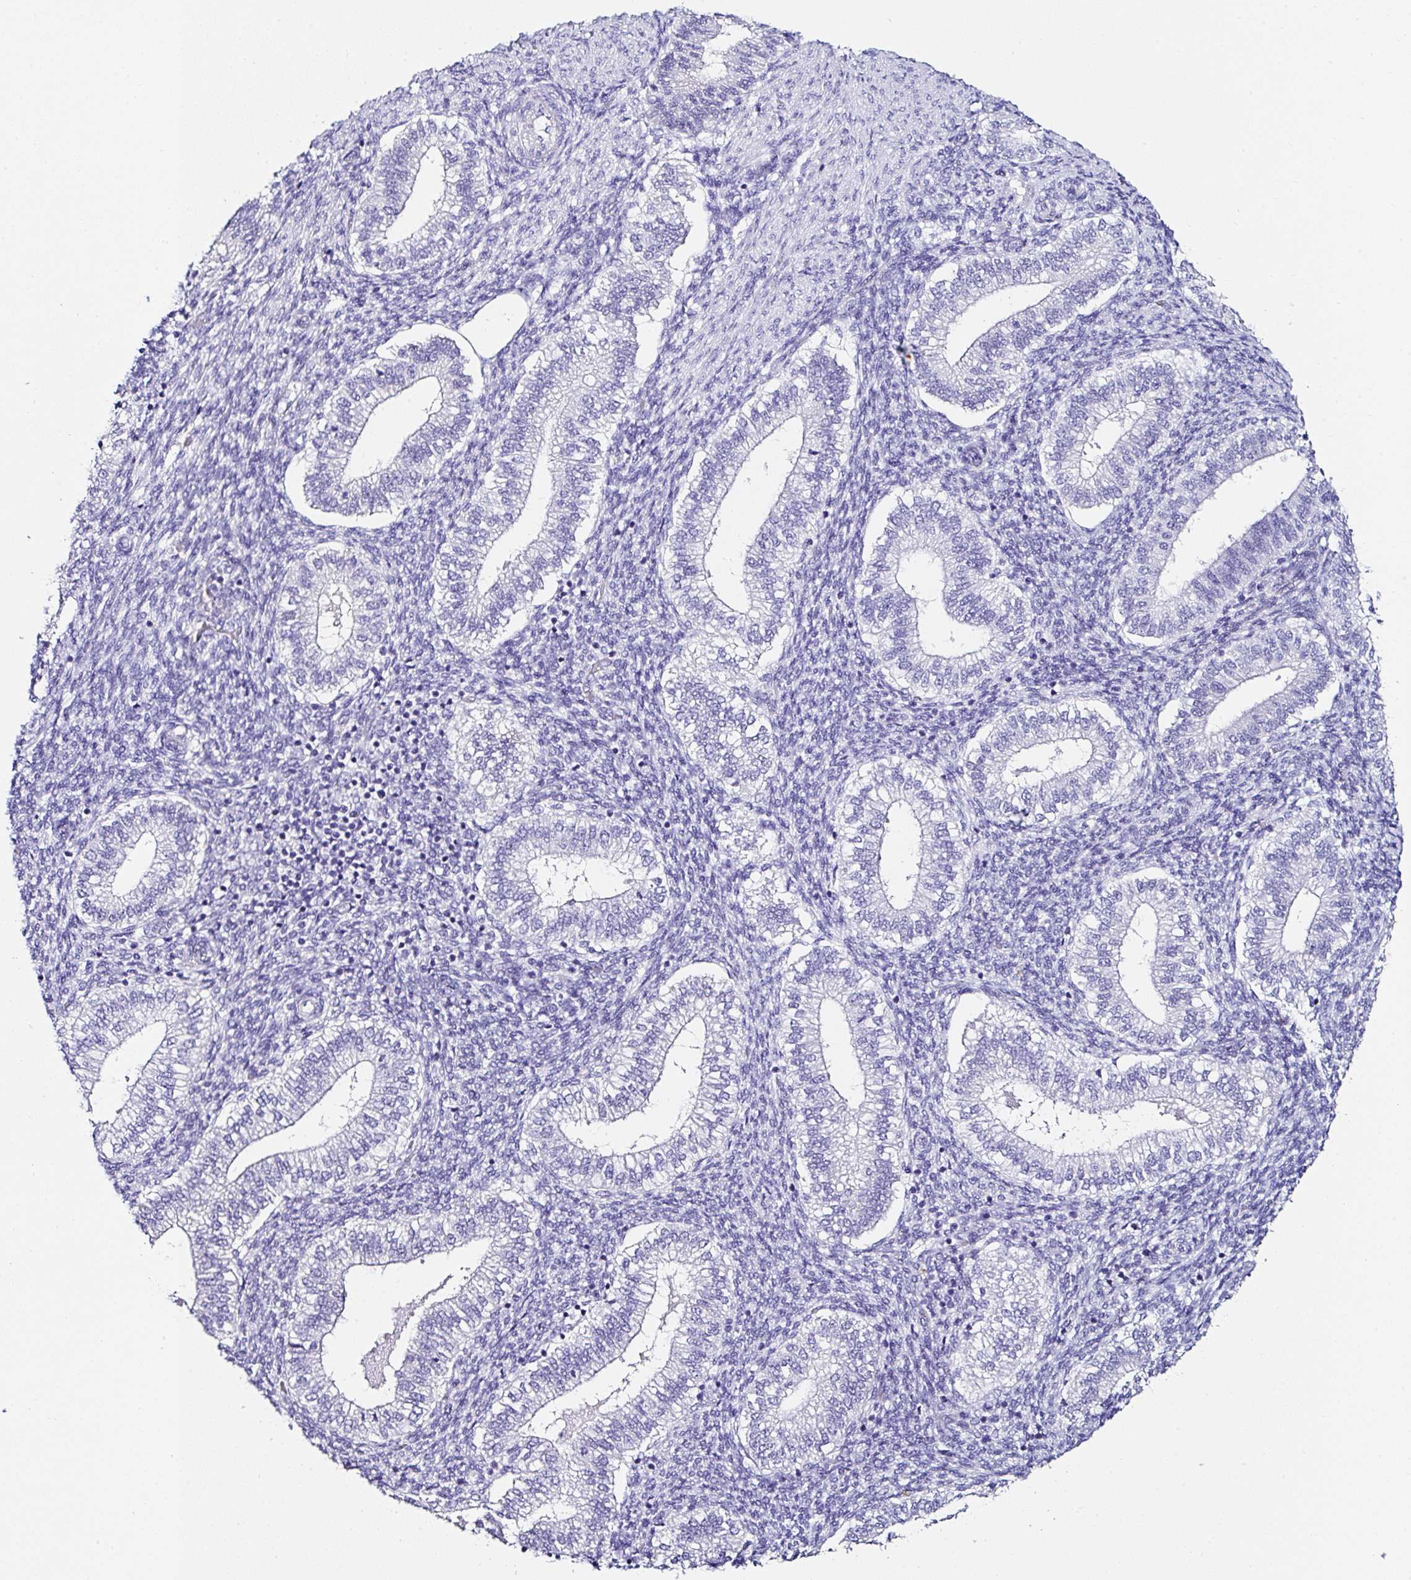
{"staining": {"intensity": "negative", "quantity": "none", "location": "none"}, "tissue": "endometrium", "cell_type": "Cells in endometrial stroma", "image_type": "normal", "snomed": [{"axis": "morphology", "description": "Normal tissue, NOS"}, {"axis": "topography", "description": "Endometrium"}], "caption": "Immunohistochemistry (IHC) photomicrograph of unremarkable endometrium stained for a protein (brown), which shows no staining in cells in endometrial stroma. (Stains: DAB (3,3'-diaminobenzidine) immunohistochemistry (IHC) with hematoxylin counter stain, Microscopy: brightfield microscopy at high magnification).", "gene": "TMPRSS11E", "patient": {"sex": "female", "age": 25}}